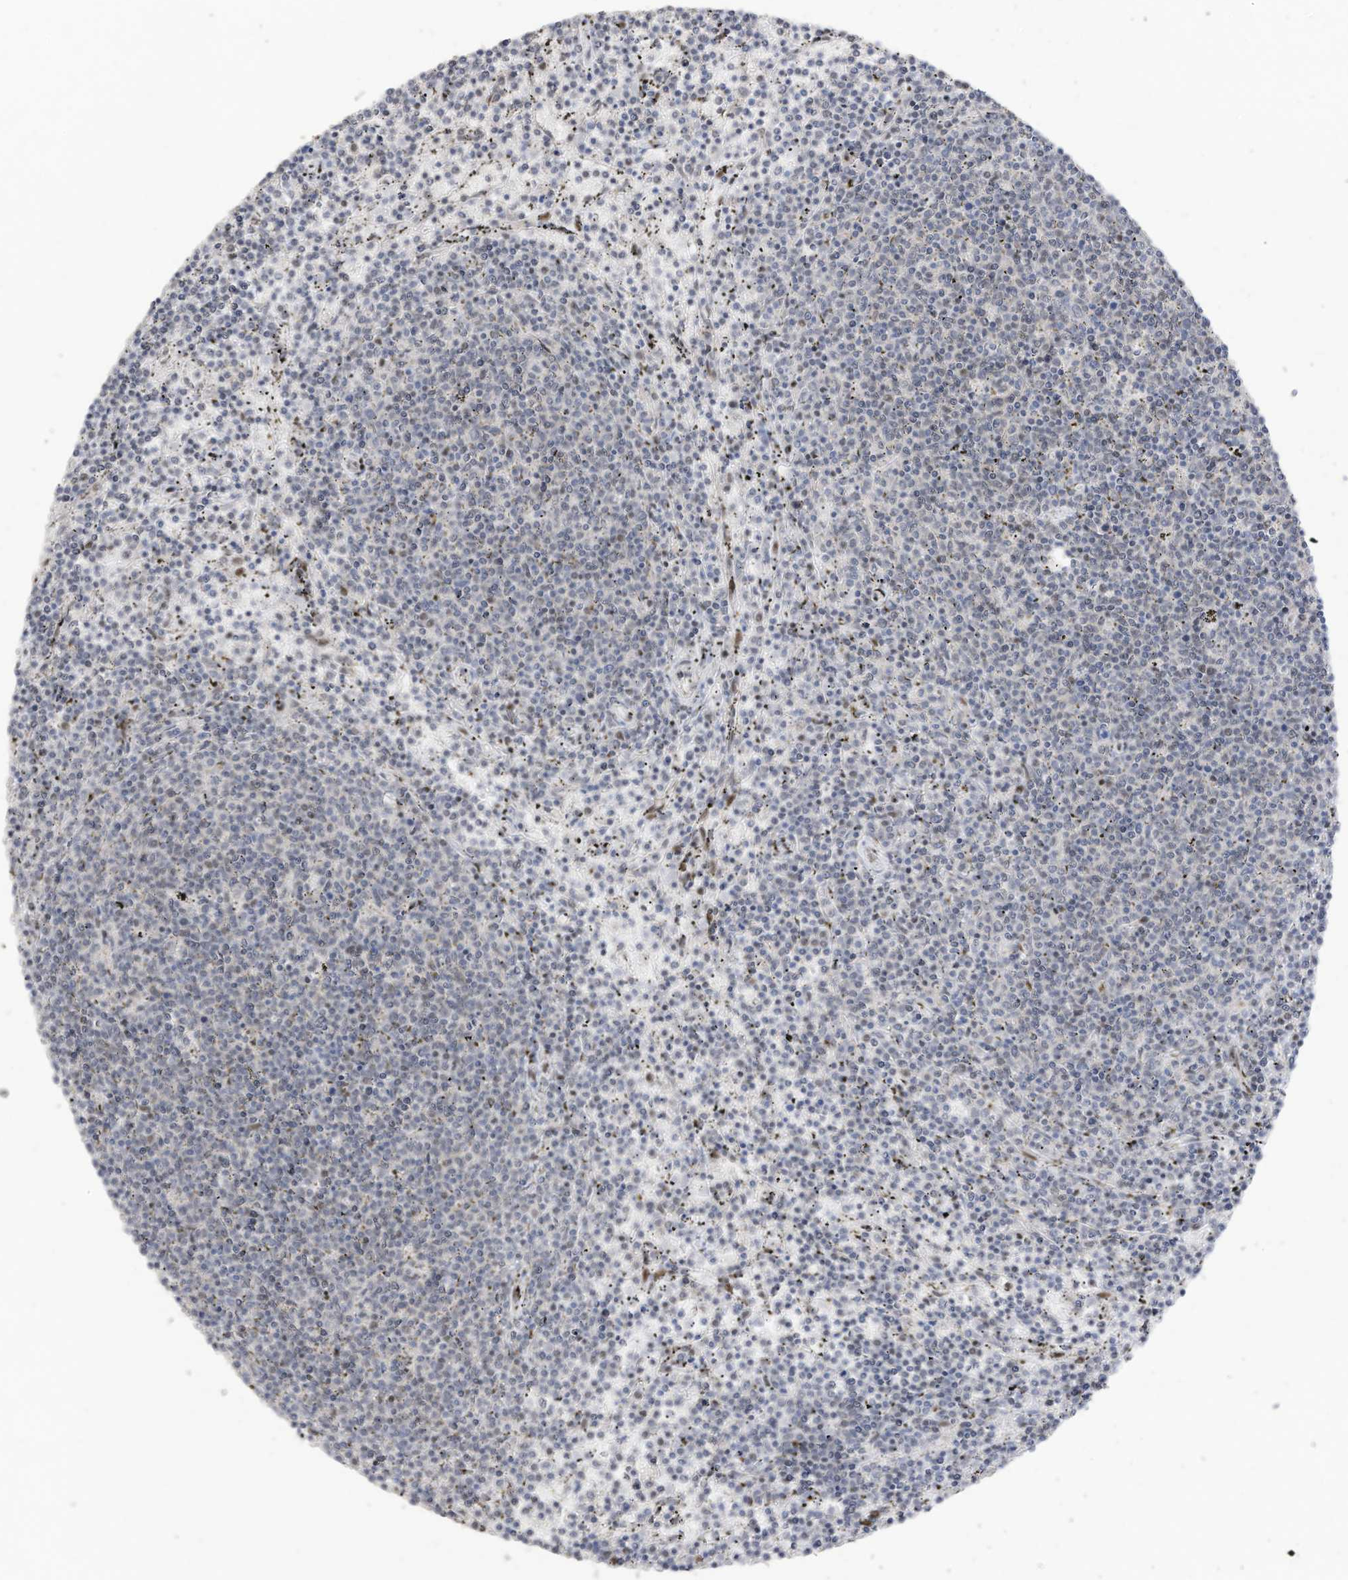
{"staining": {"intensity": "negative", "quantity": "none", "location": "none"}, "tissue": "lymphoma", "cell_type": "Tumor cells", "image_type": "cancer", "snomed": [{"axis": "morphology", "description": "Malignant lymphoma, non-Hodgkin's type, Low grade"}, {"axis": "topography", "description": "Spleen"}], "caption": "The immunohistochemistry (IHC) image has no significant staining in tumor cells of lymphoma tissue. (Stains: DAB IHC with hematoxylin counter stain, Microscopy: brightfield microscopy at high magnification).", "gene": "RABL3", "patient": {"sex": "female", "age": 50}}